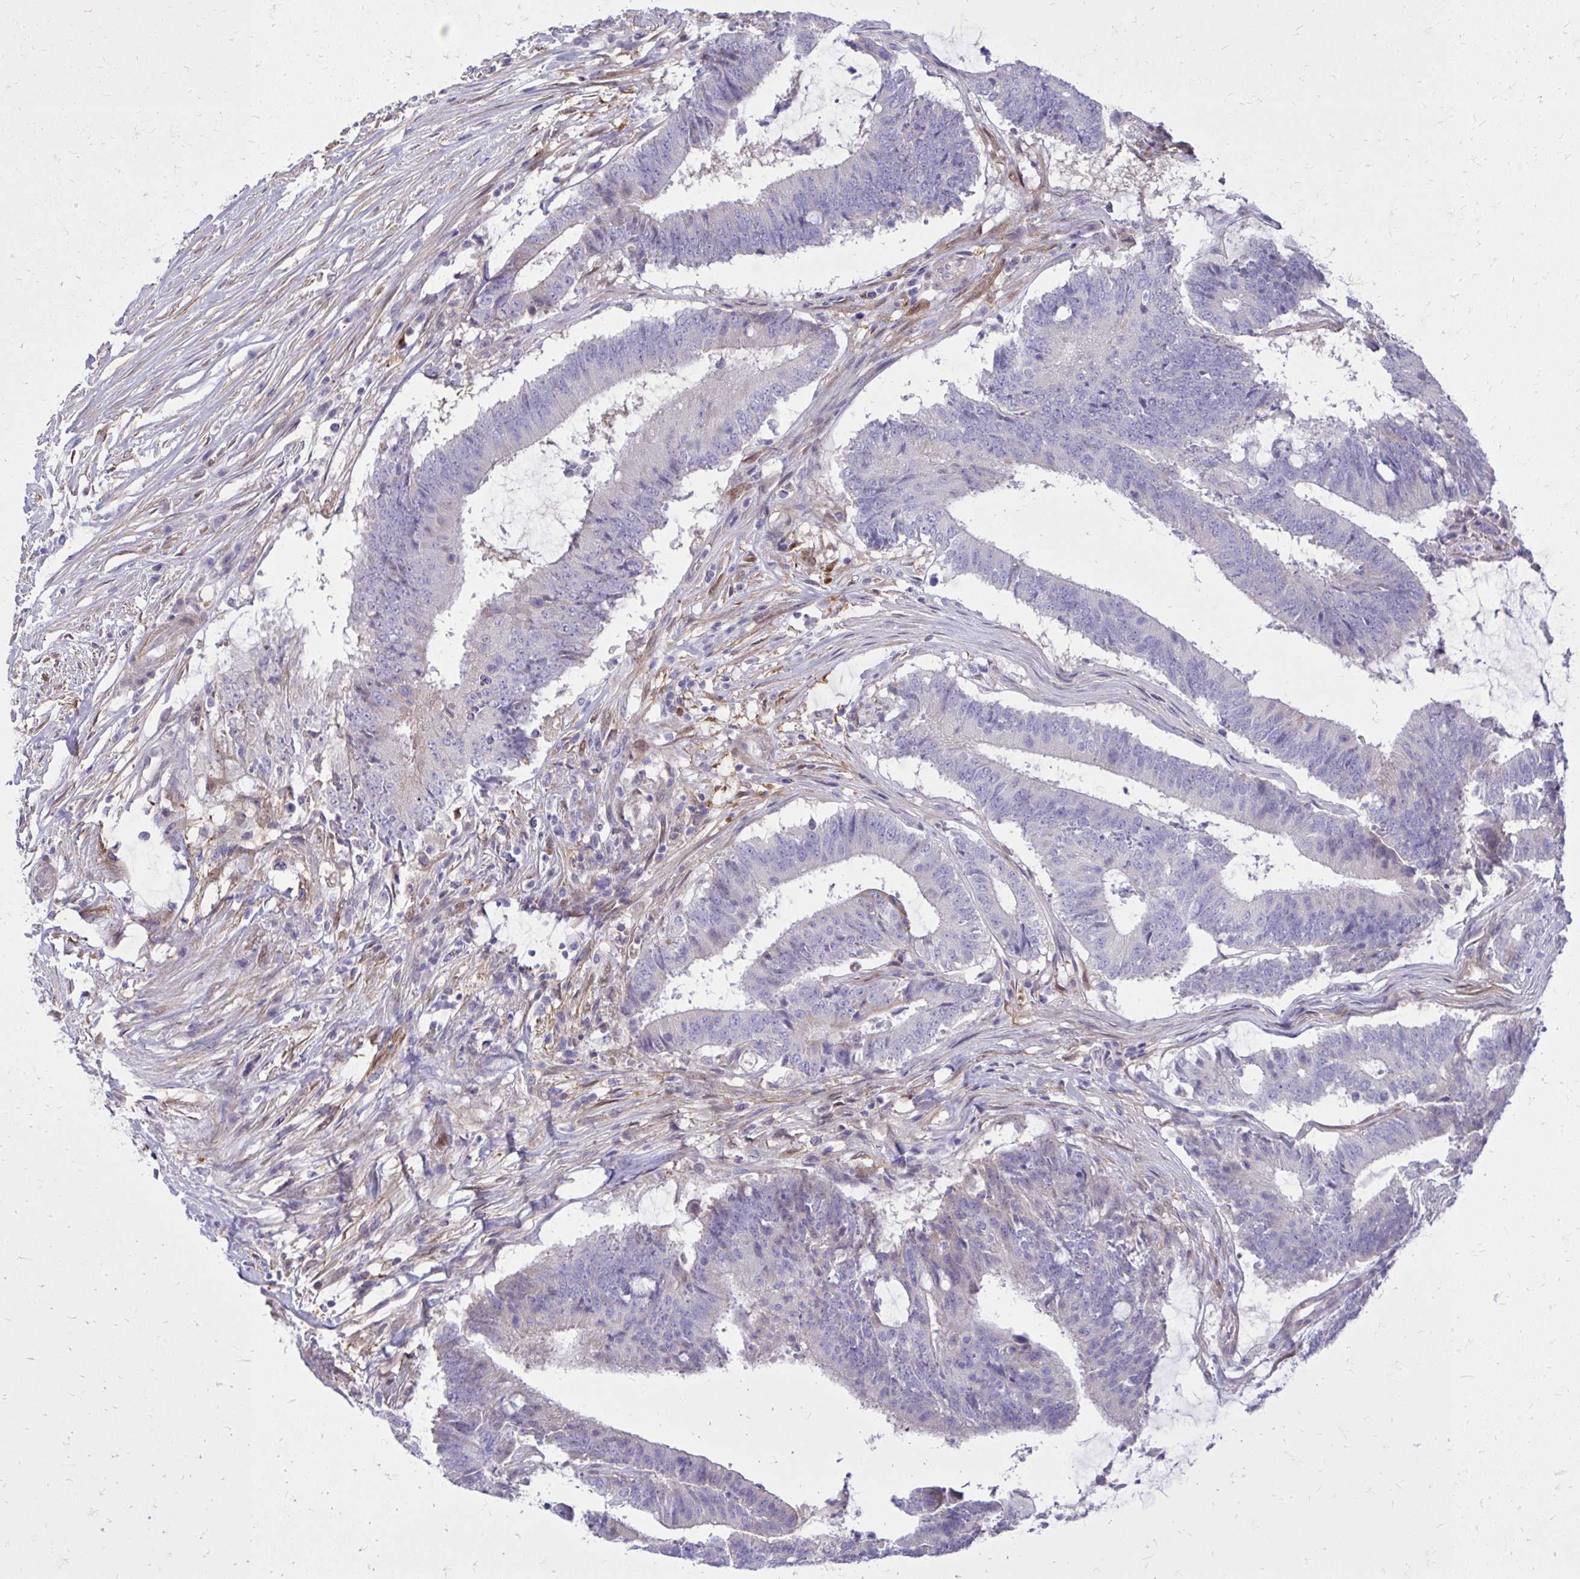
{"staining": {"intensity": "negative", "quantity": "none", "location": "none"}, "tissue": "colorectal cancer", "cell_type": "Tumor cells", "image_type": "cancer", "snomed": [{"axis": "morphology", "description": "Adenocarcinoma, NOS"}, {"axis": "topography", "description": "Colon"}], "caption": "IHC of human colorectal cancer (adenocarcinoma) demonstrates no positivity in tumor cells.", "gene": "NNMT", "patient": {"sex": "female", "age": 43}}